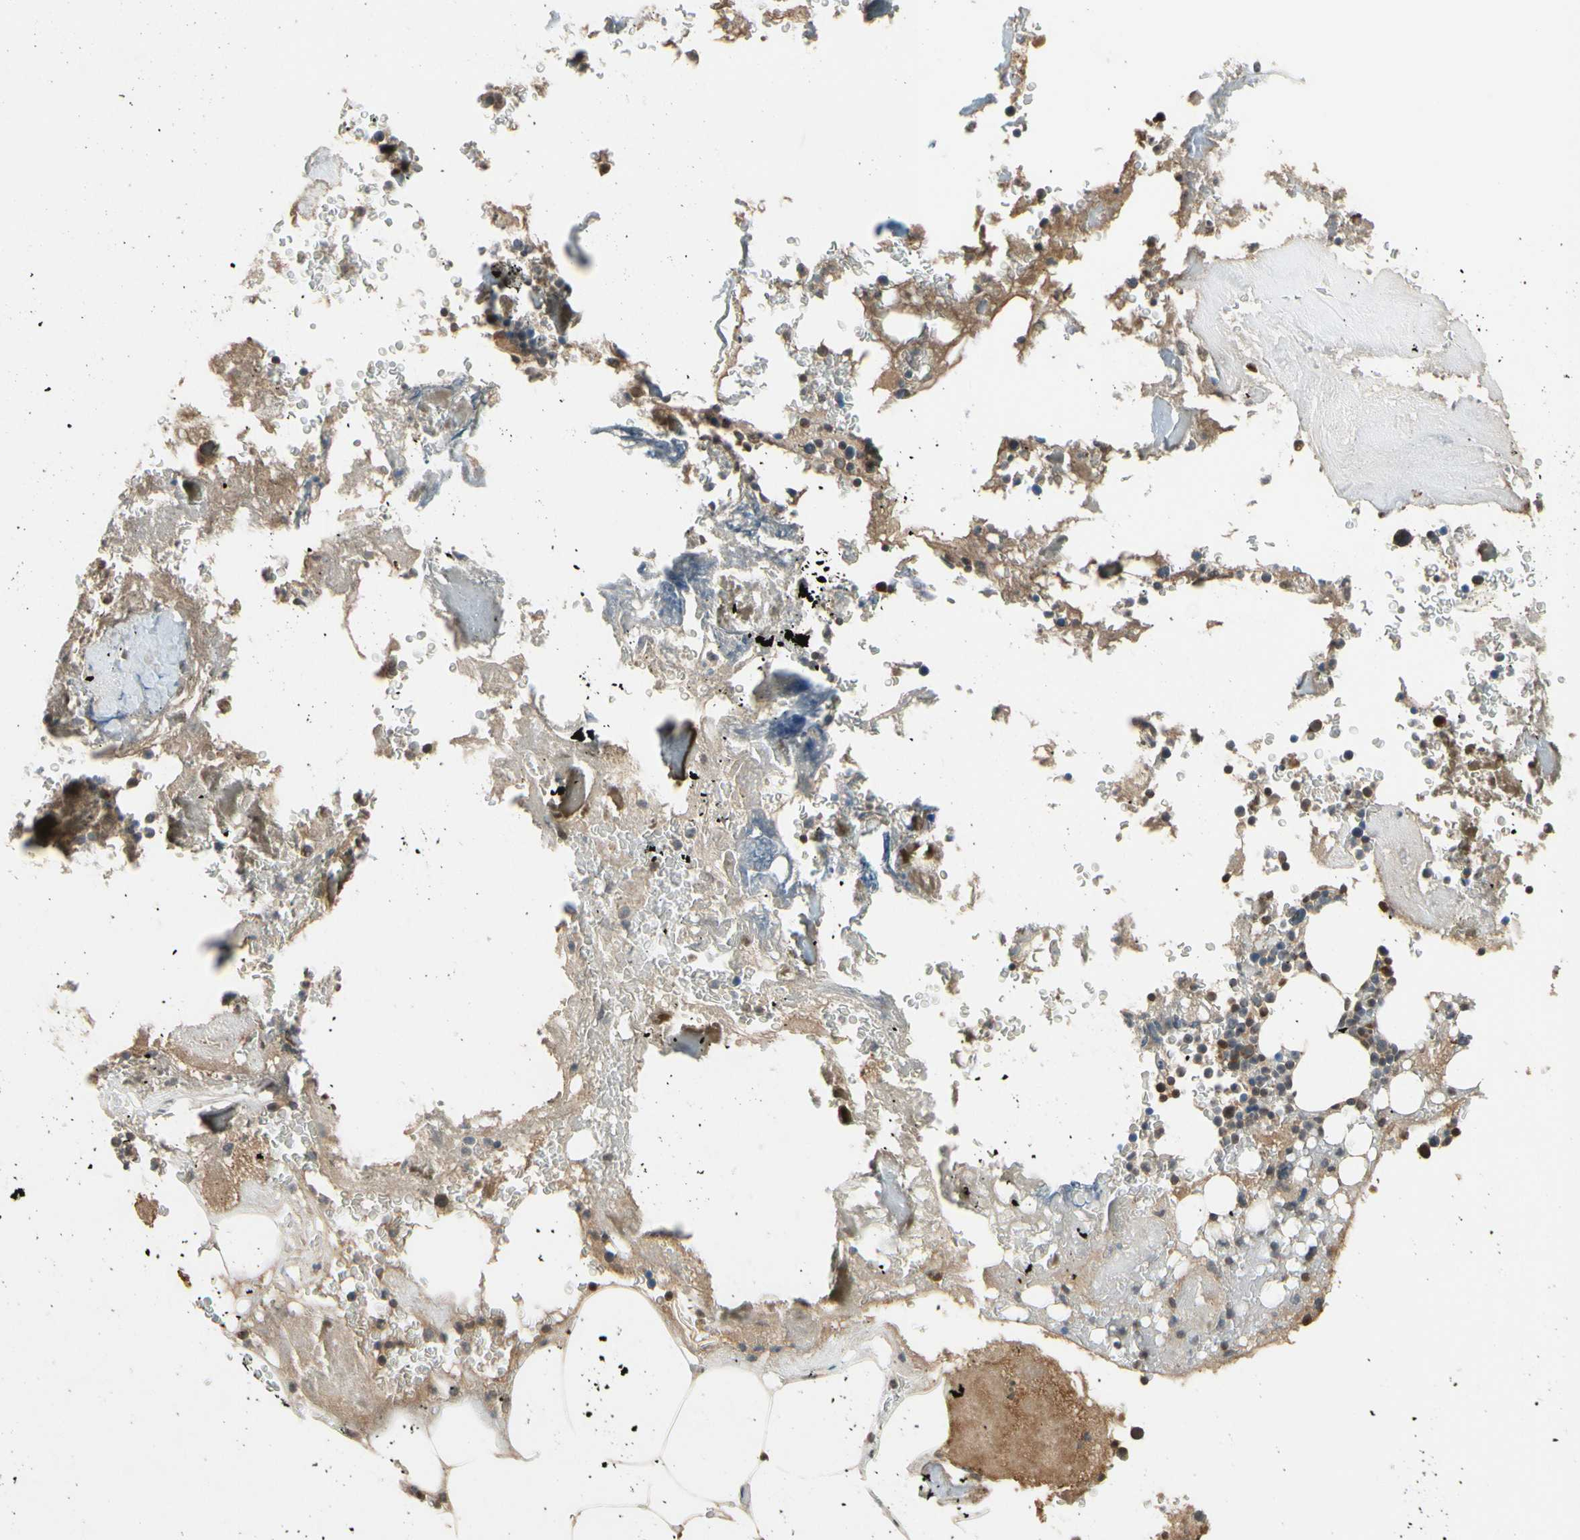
{"staining": {"intensity": "moderate", "quantity": "25%-75%", "location": "cytoplasmic/membranous,nuclear"}, "tissue": "bone marrow", "cell_type": "Hematopoietic cells", "image_type": "normal", "snomed": [{"axis": "morphology", "description": "Normal tissue, NOS"}, {"axis": "topography", "description": "Bone marrow"}], "caption": "This image displays normal bone marrow stained with immunohistochemistry (IHC) to label a protein in brown. The cytoplasmic/membranous,nuclear of hematopoietic cells show moderate positivity for the protein. Nuclei are counter-stained blue.", "gene": "TMEM230", "patient": {"sex": "male"}}